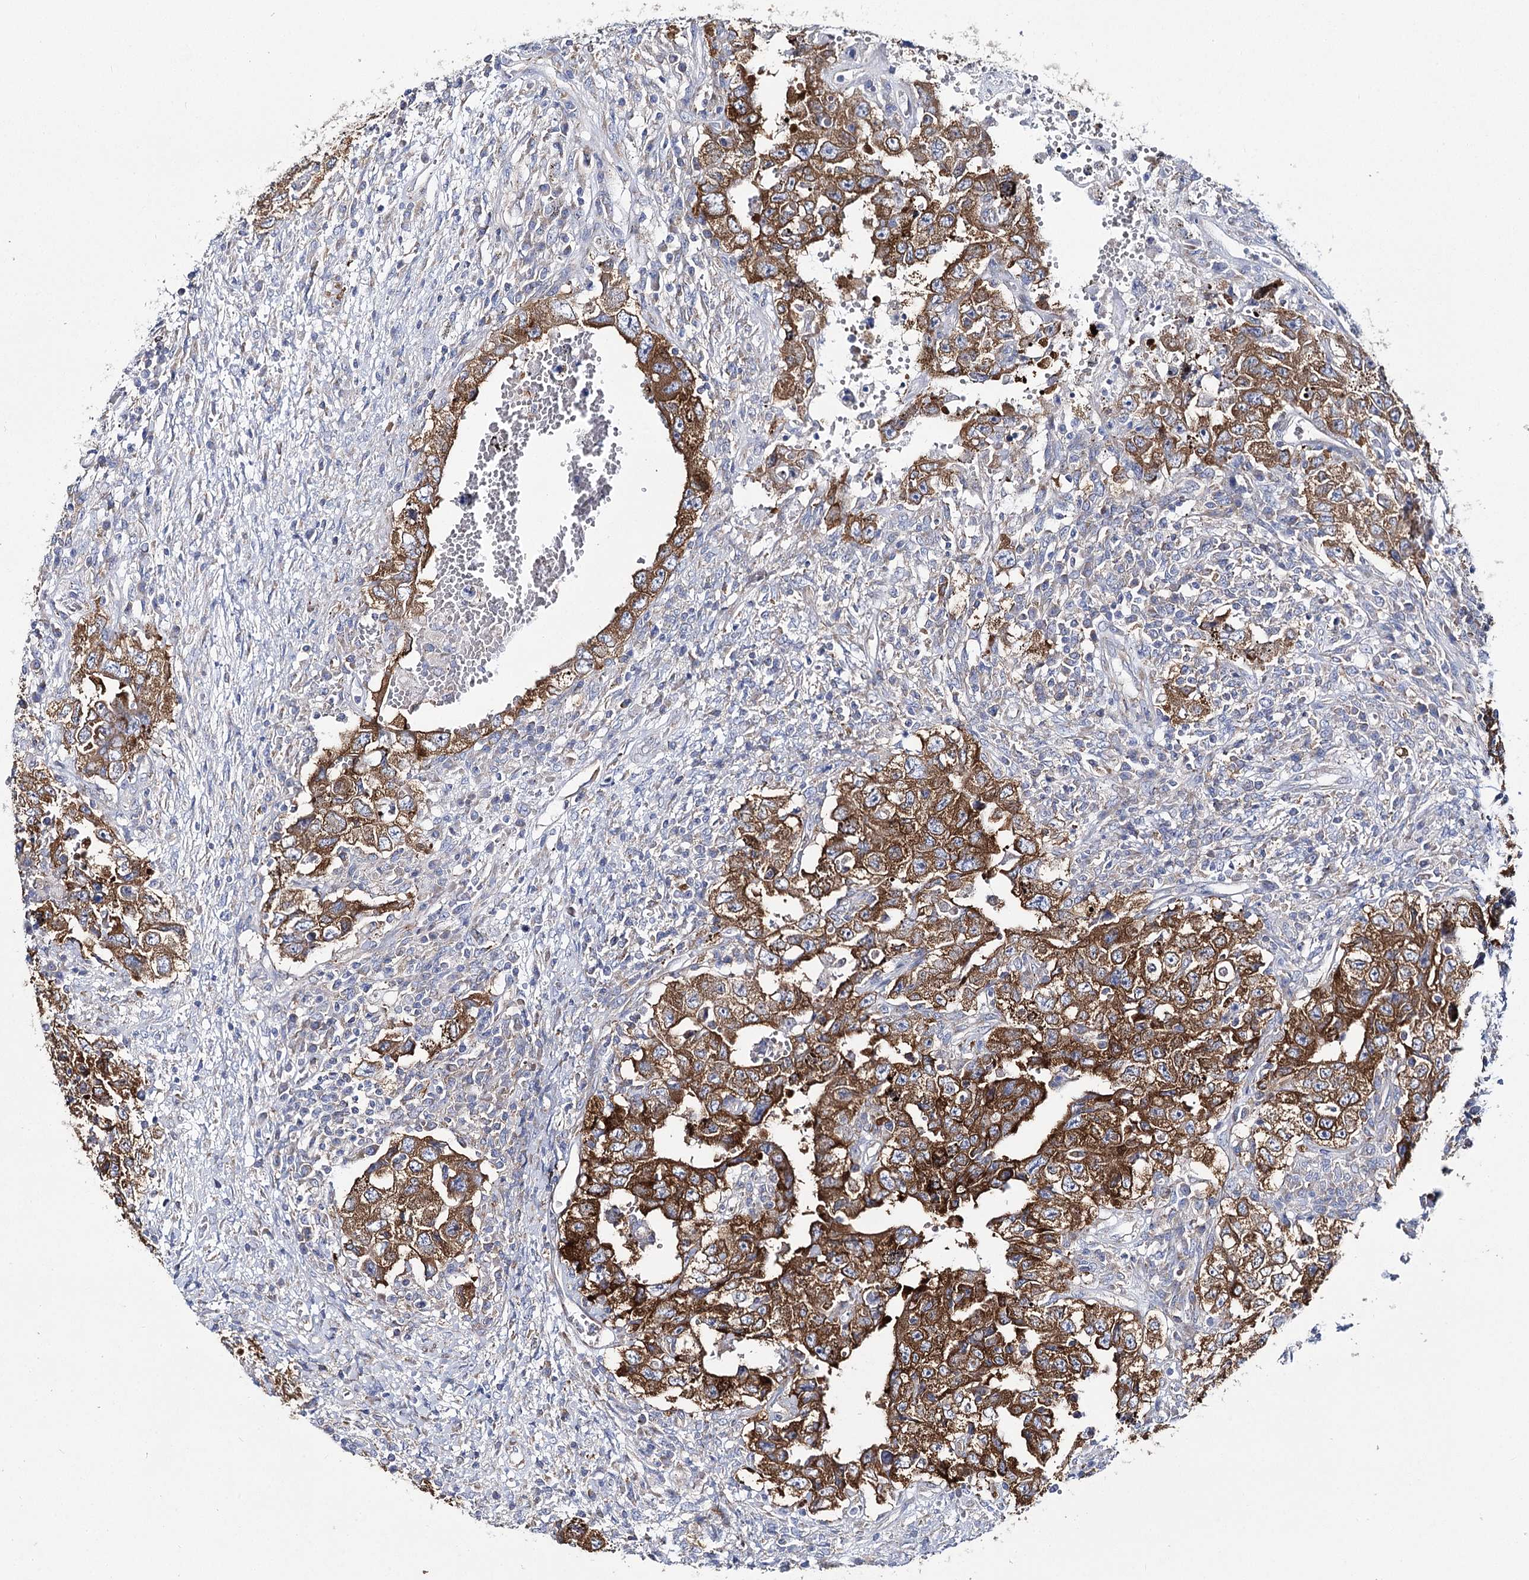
{"staining": {"intensity": "moderate", "quantity": ">75%", "location": "cytoplasmic/membranous"}, "tissue": "testis cancer", "cell_type": "Tumor cells", "image_type": "cancer", "snomed": [{"axis": "morphology", "description": "Carcinoma, Embryonal, NOS"}, {"axis": "topography", "description": "Testis"}], "caption": "This image demonstrates immunohistochemistry (IHC) staining of testis cancer (embryonal carcinoma), with medium moderate cytoplasmic/membranous expression in about >75% of tumor cells.", "gene": "THUMPD3", "patient": {"sex": "male", "age": 26}}